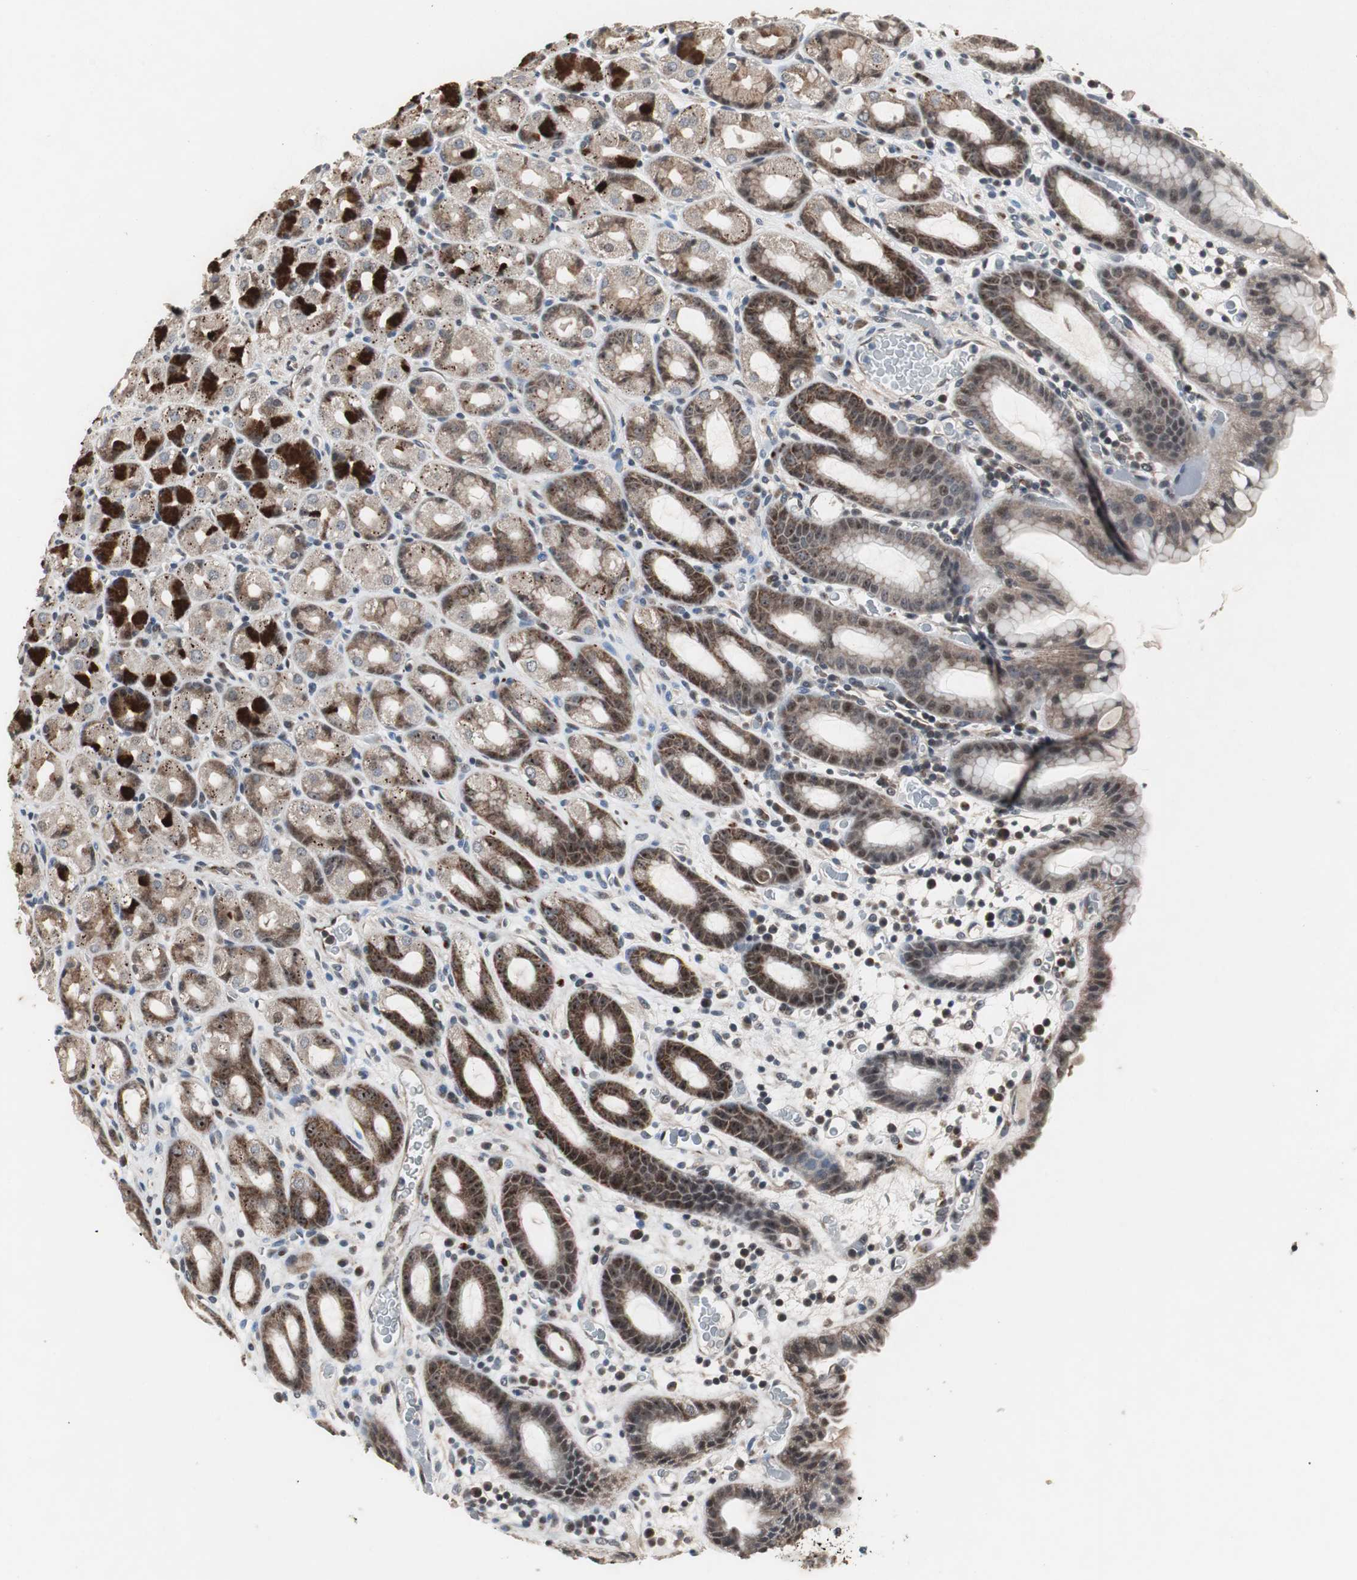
{"staining": {"intensity": "strong", "quantity": "25%-75%", "location": "cytoplasmic/membranous"}, "tissue": "stomach", "cell_type": "Glandular cells", "image_type": "normal", "snomed": [{"axis": "morphology", "description": "Normal tissue, NOS"}, {"axis": "topography", "description": "Stomach, upper"}], "caption": "Strong cytoplasmic/membranous expression for a protein is seen in approximately 25%-75% of glandular cells of benign stomach using IHC.", "gene": "MRPL40", "patient": {"sex": "male", "age": 68}}